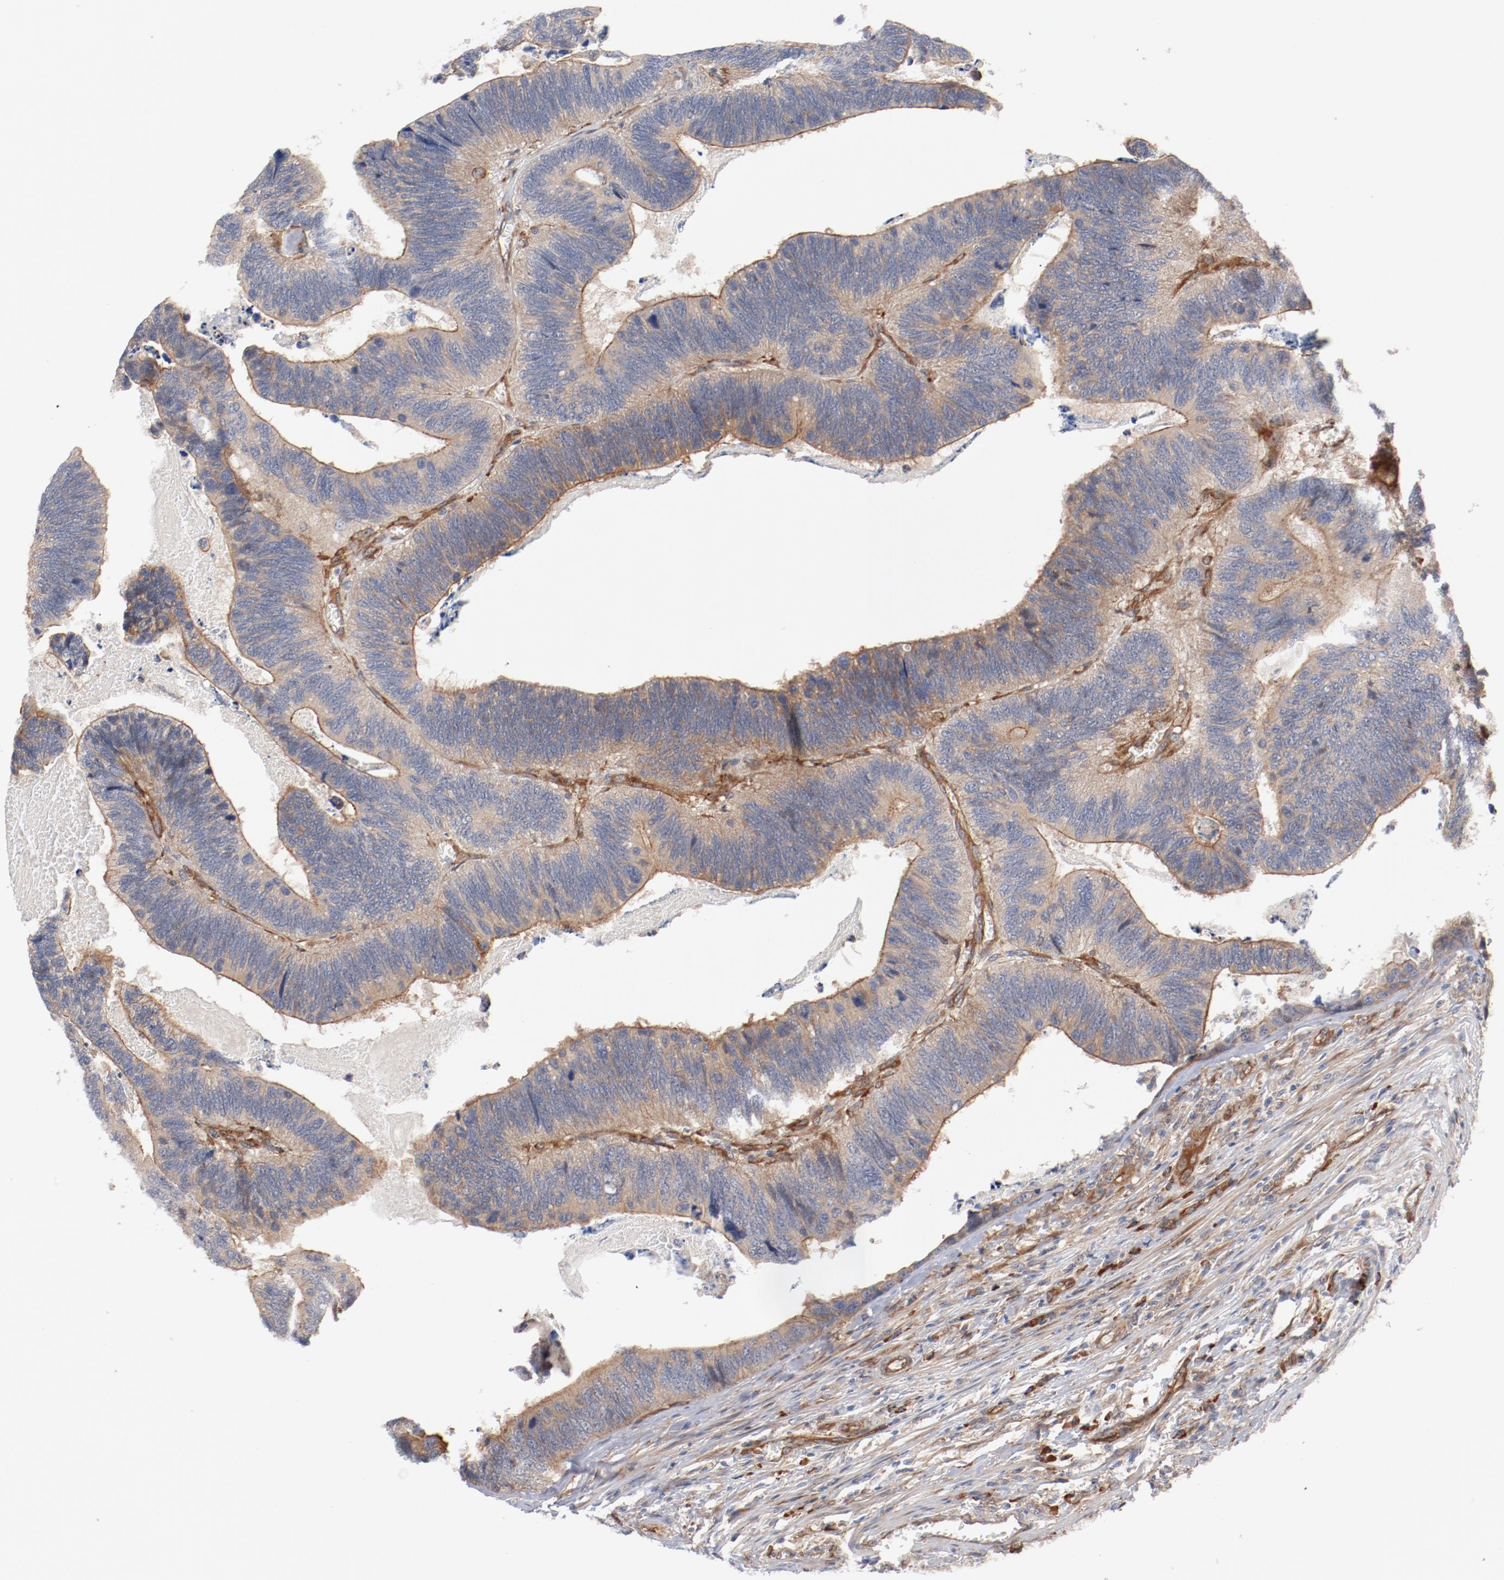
{"staining": {"intensity": "moderate", "quantity": ">75%", "location": "cytoplasmic/membranous"}, "tissue": "colorectal cancer", "cell_type": "Tumor cells", "image_type": "cancer", "snomed": [{"axis": "morphology", "description": "Adenocarcinoma, NOS"}, {"axis": "topography", "description": "Colon"}], "caption": "This is an image of IHC staining of colorectal adenocarcinoma, which shows moderate staining in the cytoplasmic/membranous of tumor cells.", "gene": "PITPNM2", "patient": {"sex": "male", "age": 72}}